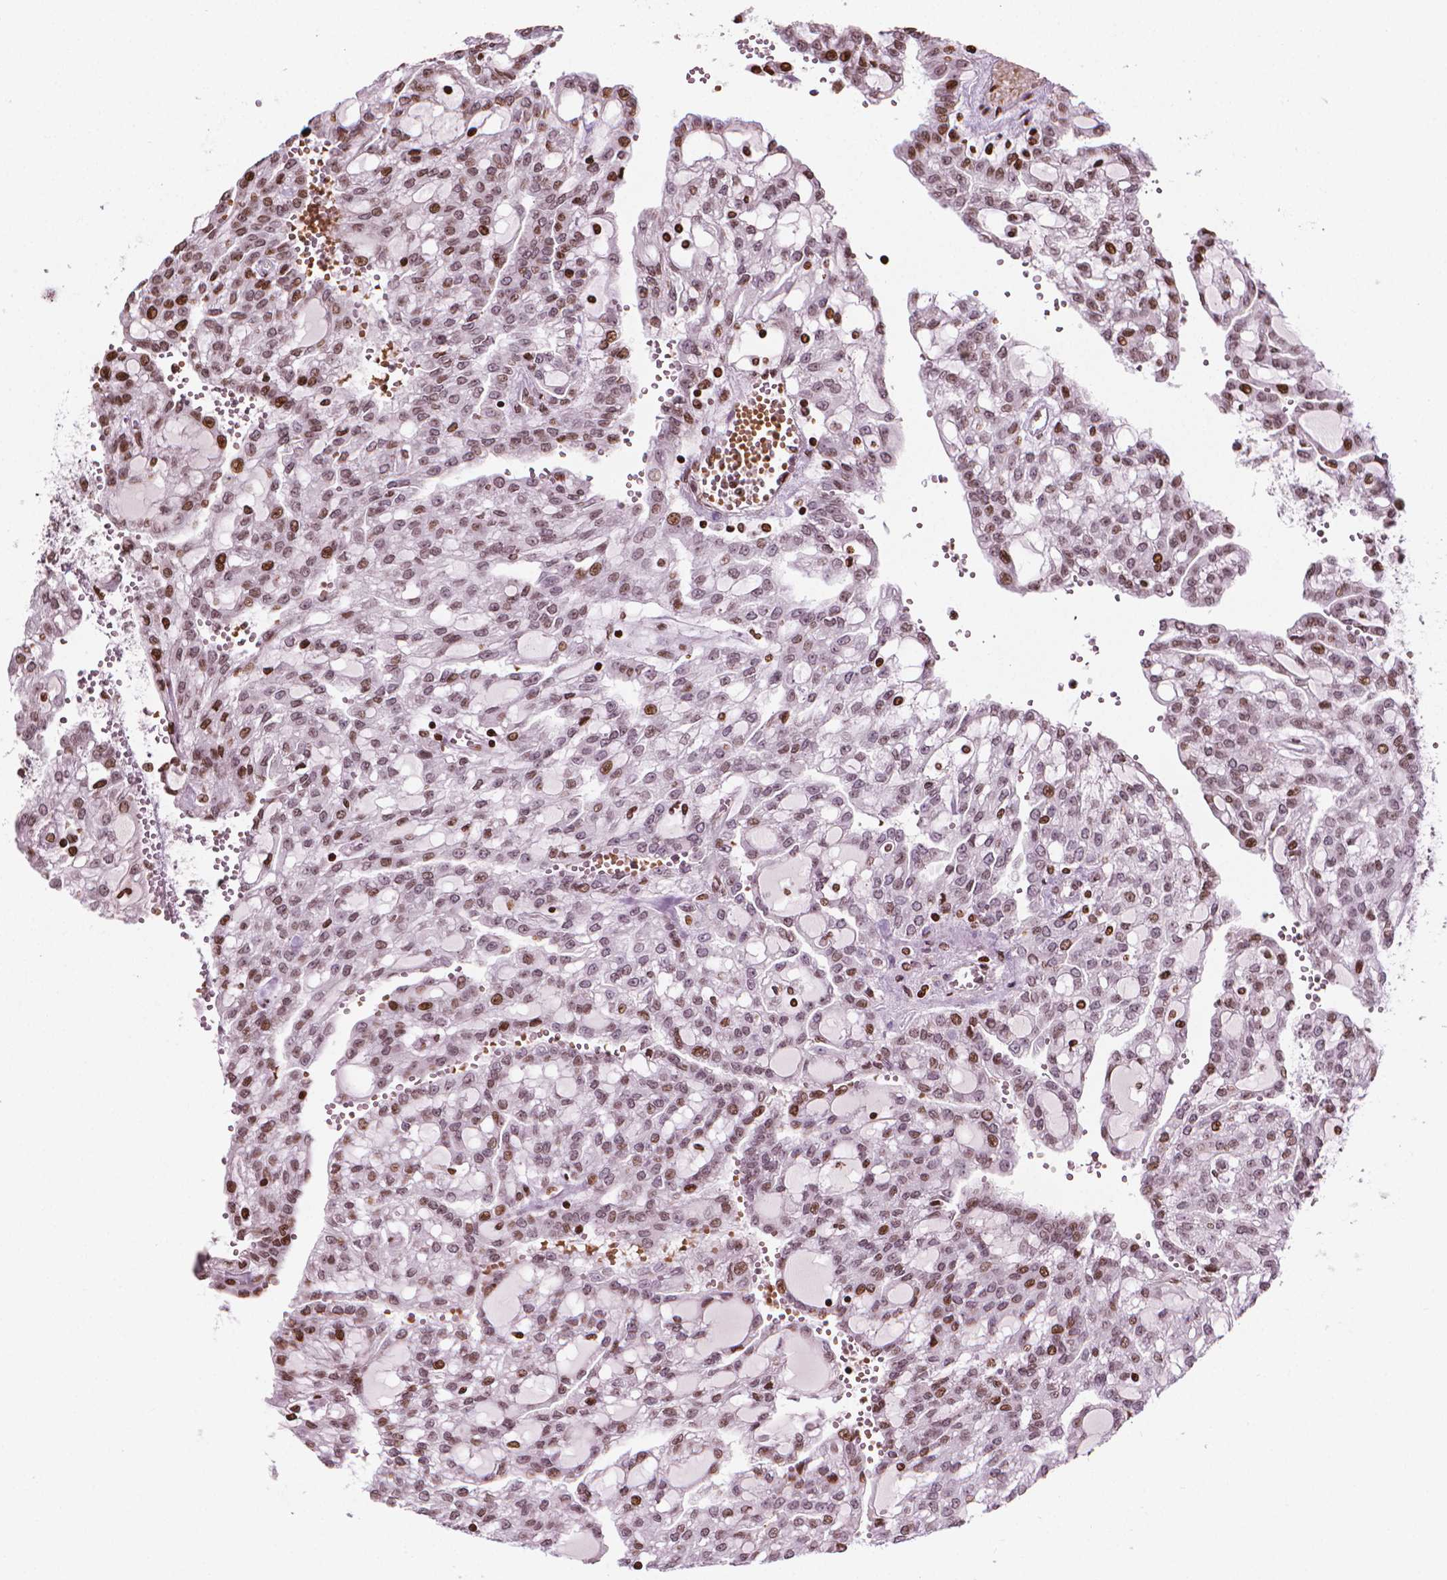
{"staining": {"intensity": "moderate", "quantity": ">75%", "location": "nuclear"}, "tissue": "renal cancer", "cell_type": "Tumor cells", "image_type": "cancer", "snomed": [{"axis": "morphology", "description": "Adenocarcinoma, NOS"}, {"axis": "topography", "description": "Kidney"}], "caption": "An image showing moderate nuclear expression in approximately >75% of tumor cells in renal cancer (adenocarcinoma), as visualized by brown immunohistochemical staining.", "gene": "PIP4K2A", "patient": {"sex": "male", "age": 63}}